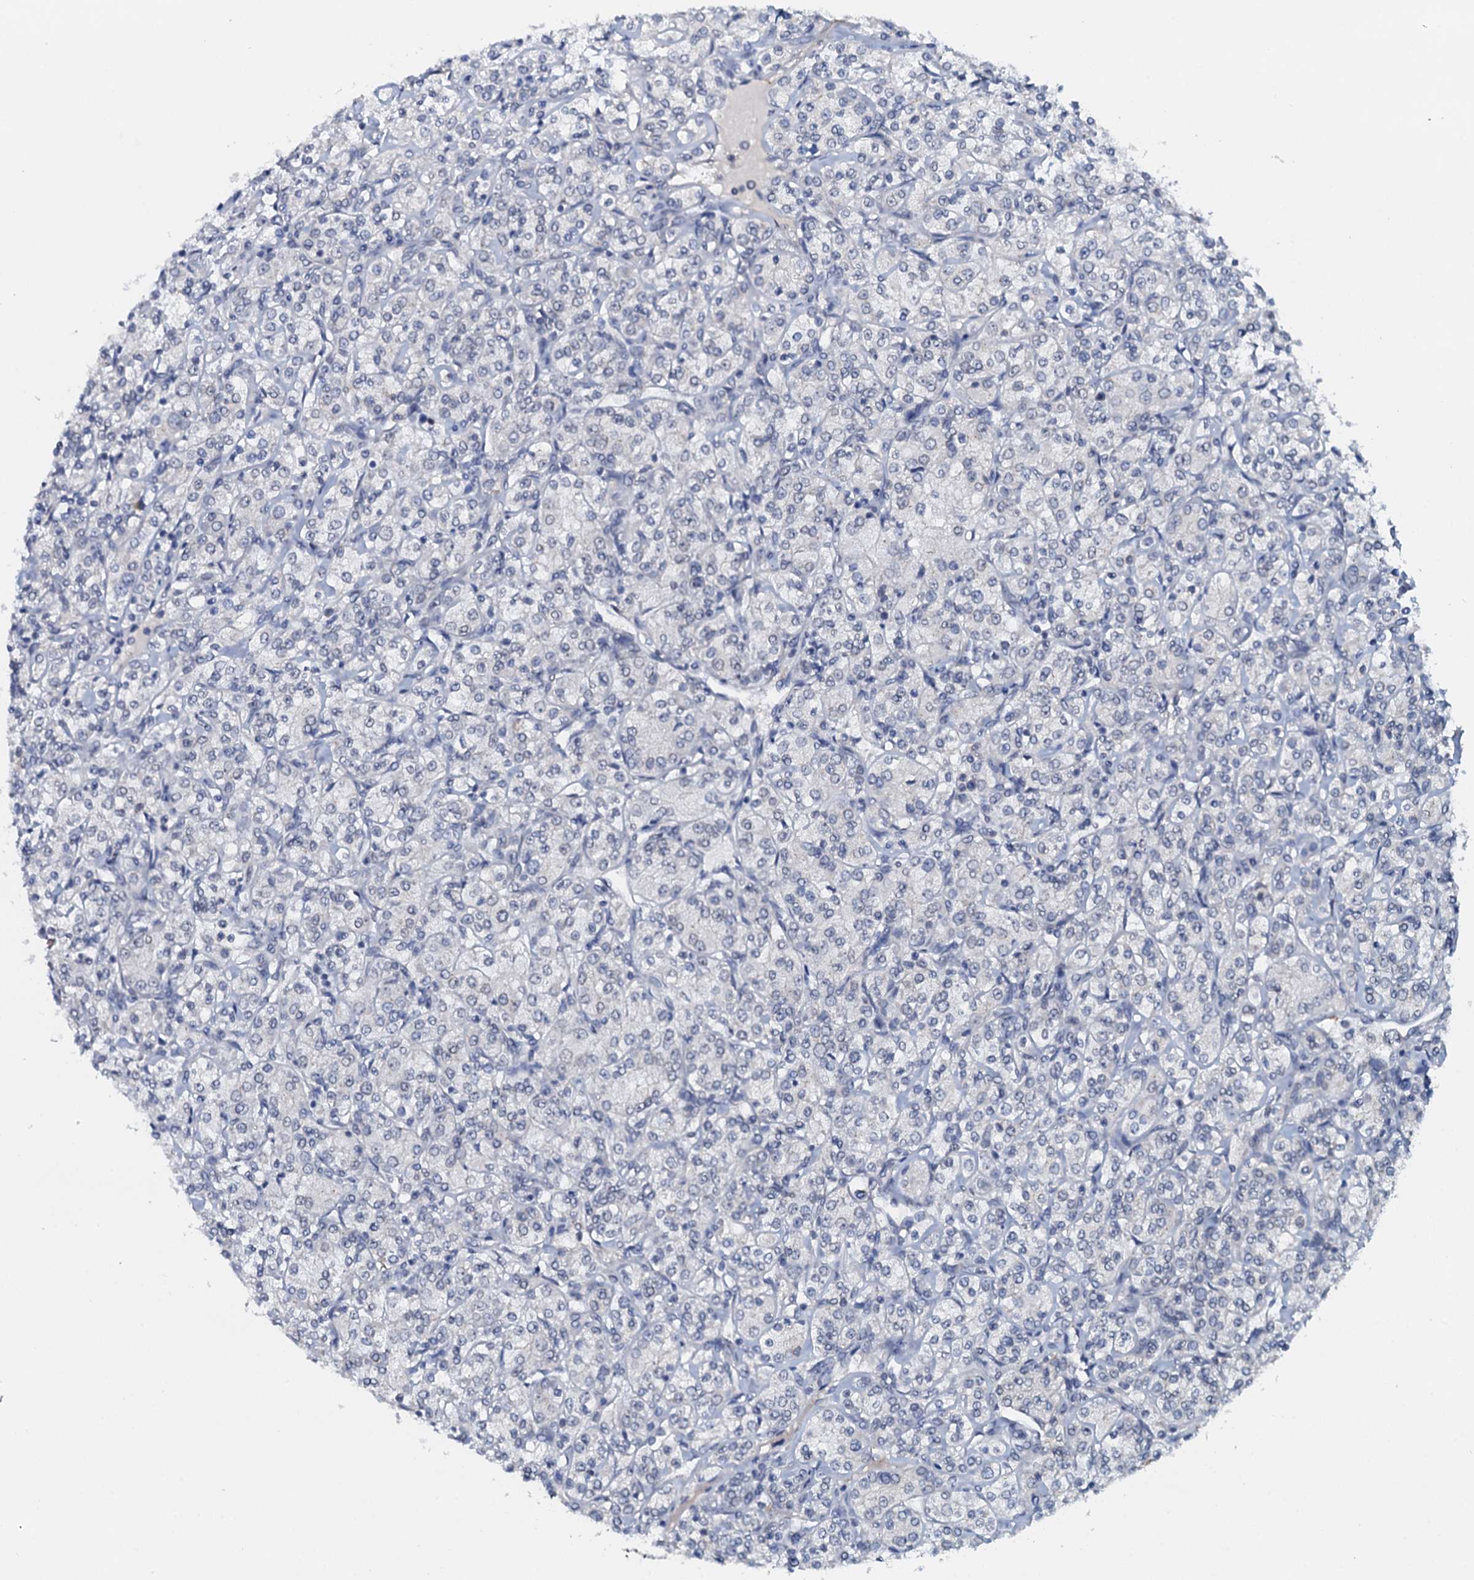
{"staining": {"intensity": "negative", "quantity": "none", "location": "none"}, "tissue": "renal cancer", "cell_type": "Tumor cells", "image_type": "cancer", "snomed": [{"axis": "morphology", "description": "Adenocarcinoma, NOS"}, {"axis": "topography", "description": "Kidney"}], "caption": "Tumor cells show no significant expression in renal cancer (adenocarcinoma).", "gene": "SNTA1", "patient": {"sex": "male", "age": 77}}